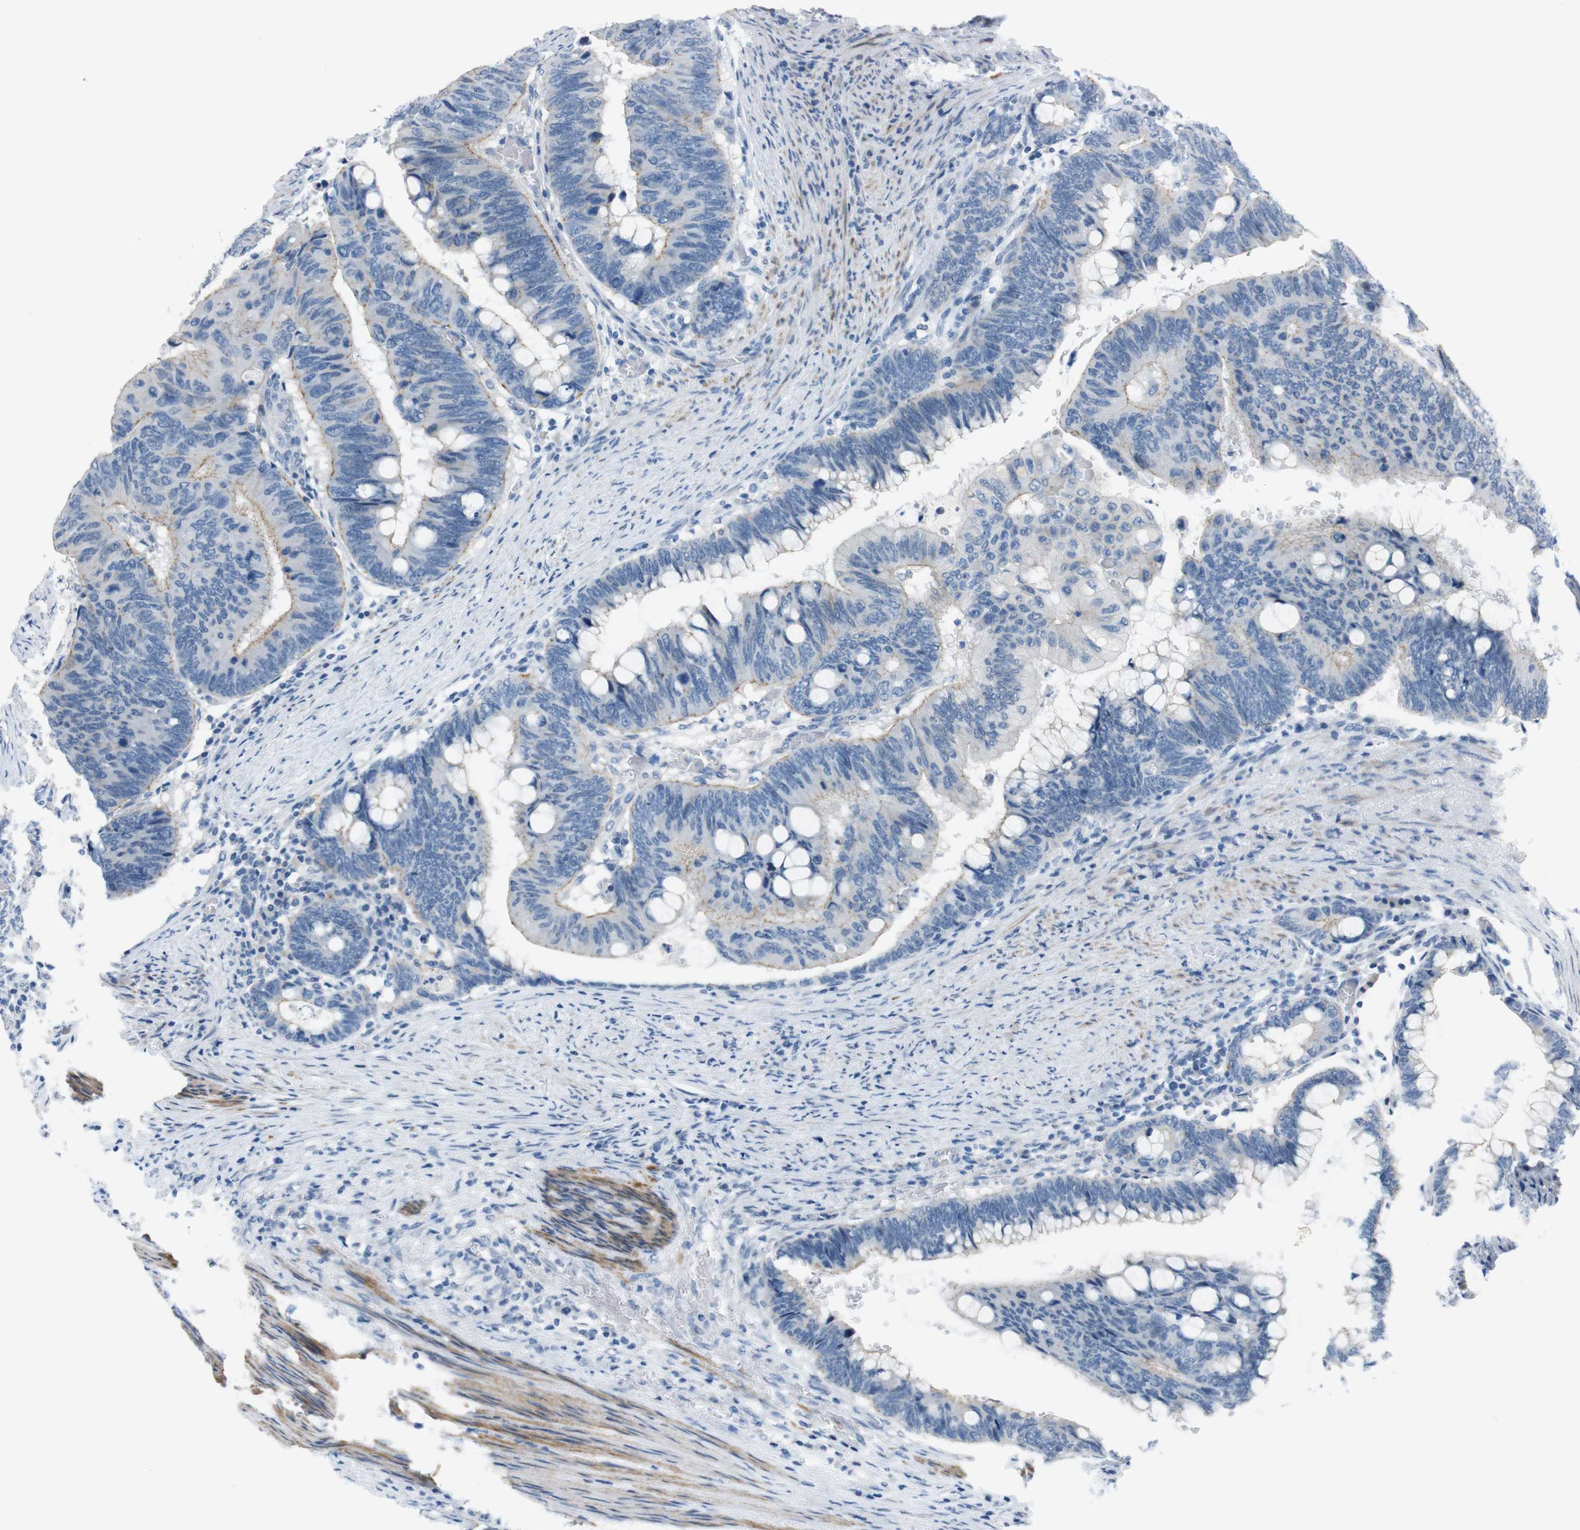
{"staining": {"intensity": "weak", "quantity": "25%-75%", "location": "cytoplasmic/membranous"}, "tissue": "colorectal cancer", "cell_type": "Tumor cells", "image_type": "cancer", "snomed": [{"axis": "morphology", "description": "Normal tissue, NOS"}, {"axis": "morphology", "description": "Adenocarcinoma, NOS"}, {"axis": "topography", "description": "Rectum"}, {"axis": "topography", "description": "Peripheral nerve tissue"}], "caption": "High-magnification brightfield microscopy of colorectal cancer (adenocarcinoma) stained with DAB (3,3'-diaminobenzidine) (brown) and counterstained with hematoxylin (blue). tumor cells exhibit weak cytoplasmic/membranous positivity is appreciated in approximately25%-75% of cells.", "gene": "HRH2", "patient": {"sex": "male", "age": 92}}